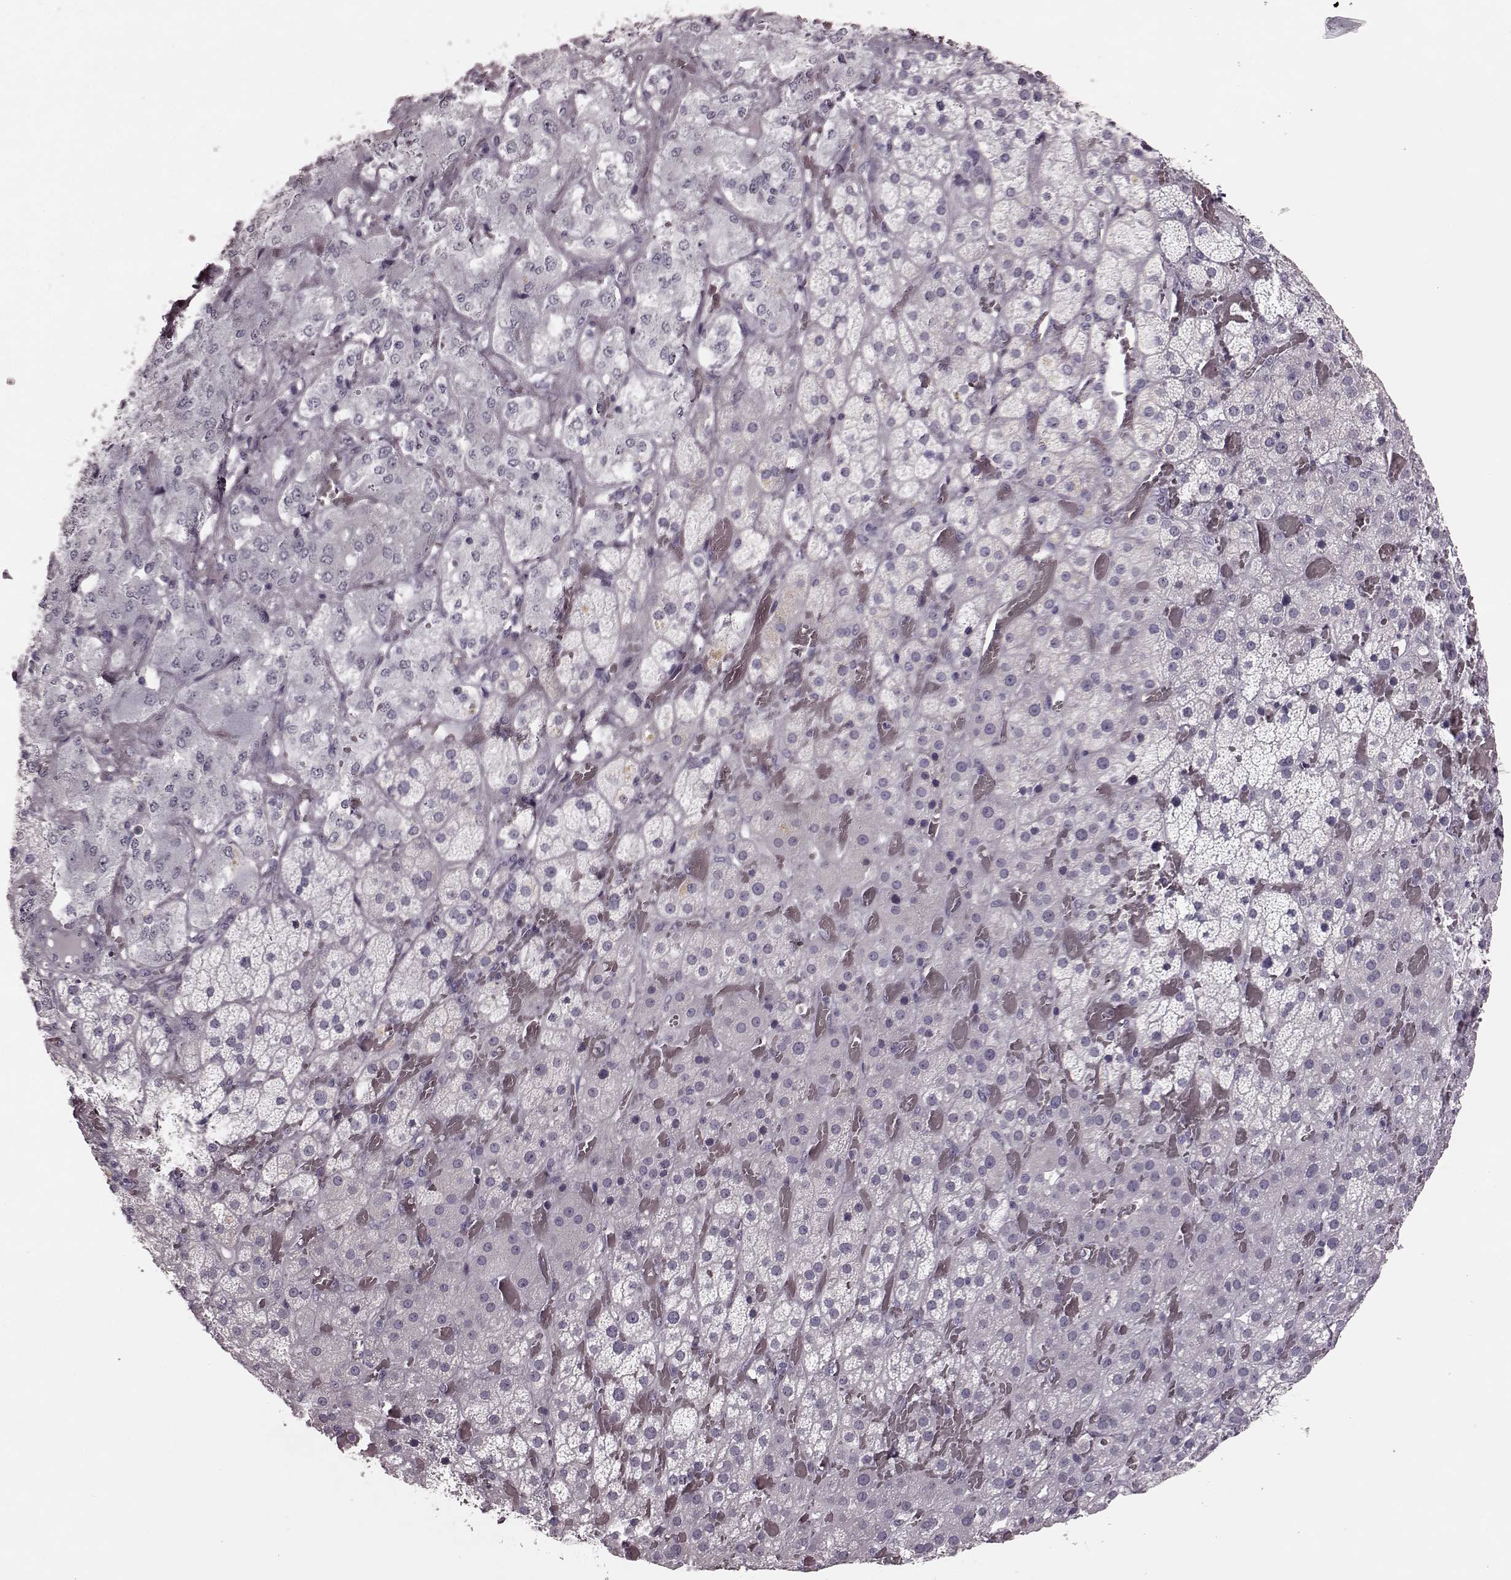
{"staining": {"intensity": "negative", "quantity": "none", "location": "none"}, "tissue": "adrenal gland", "cell_type": "Glandular cells", "image_type": "normal", "snomed": [{"axis": "morphology", "description": "Normal tissue, NOS"}, {"axis": "topography", "description": "Adrenal gland"}], "caption": "This is an IHC image of normal human adrenal gland. There is no expression in glandular cells.", "gene": "TRPM1", "patient": {"sex": "male", "age": 57}}